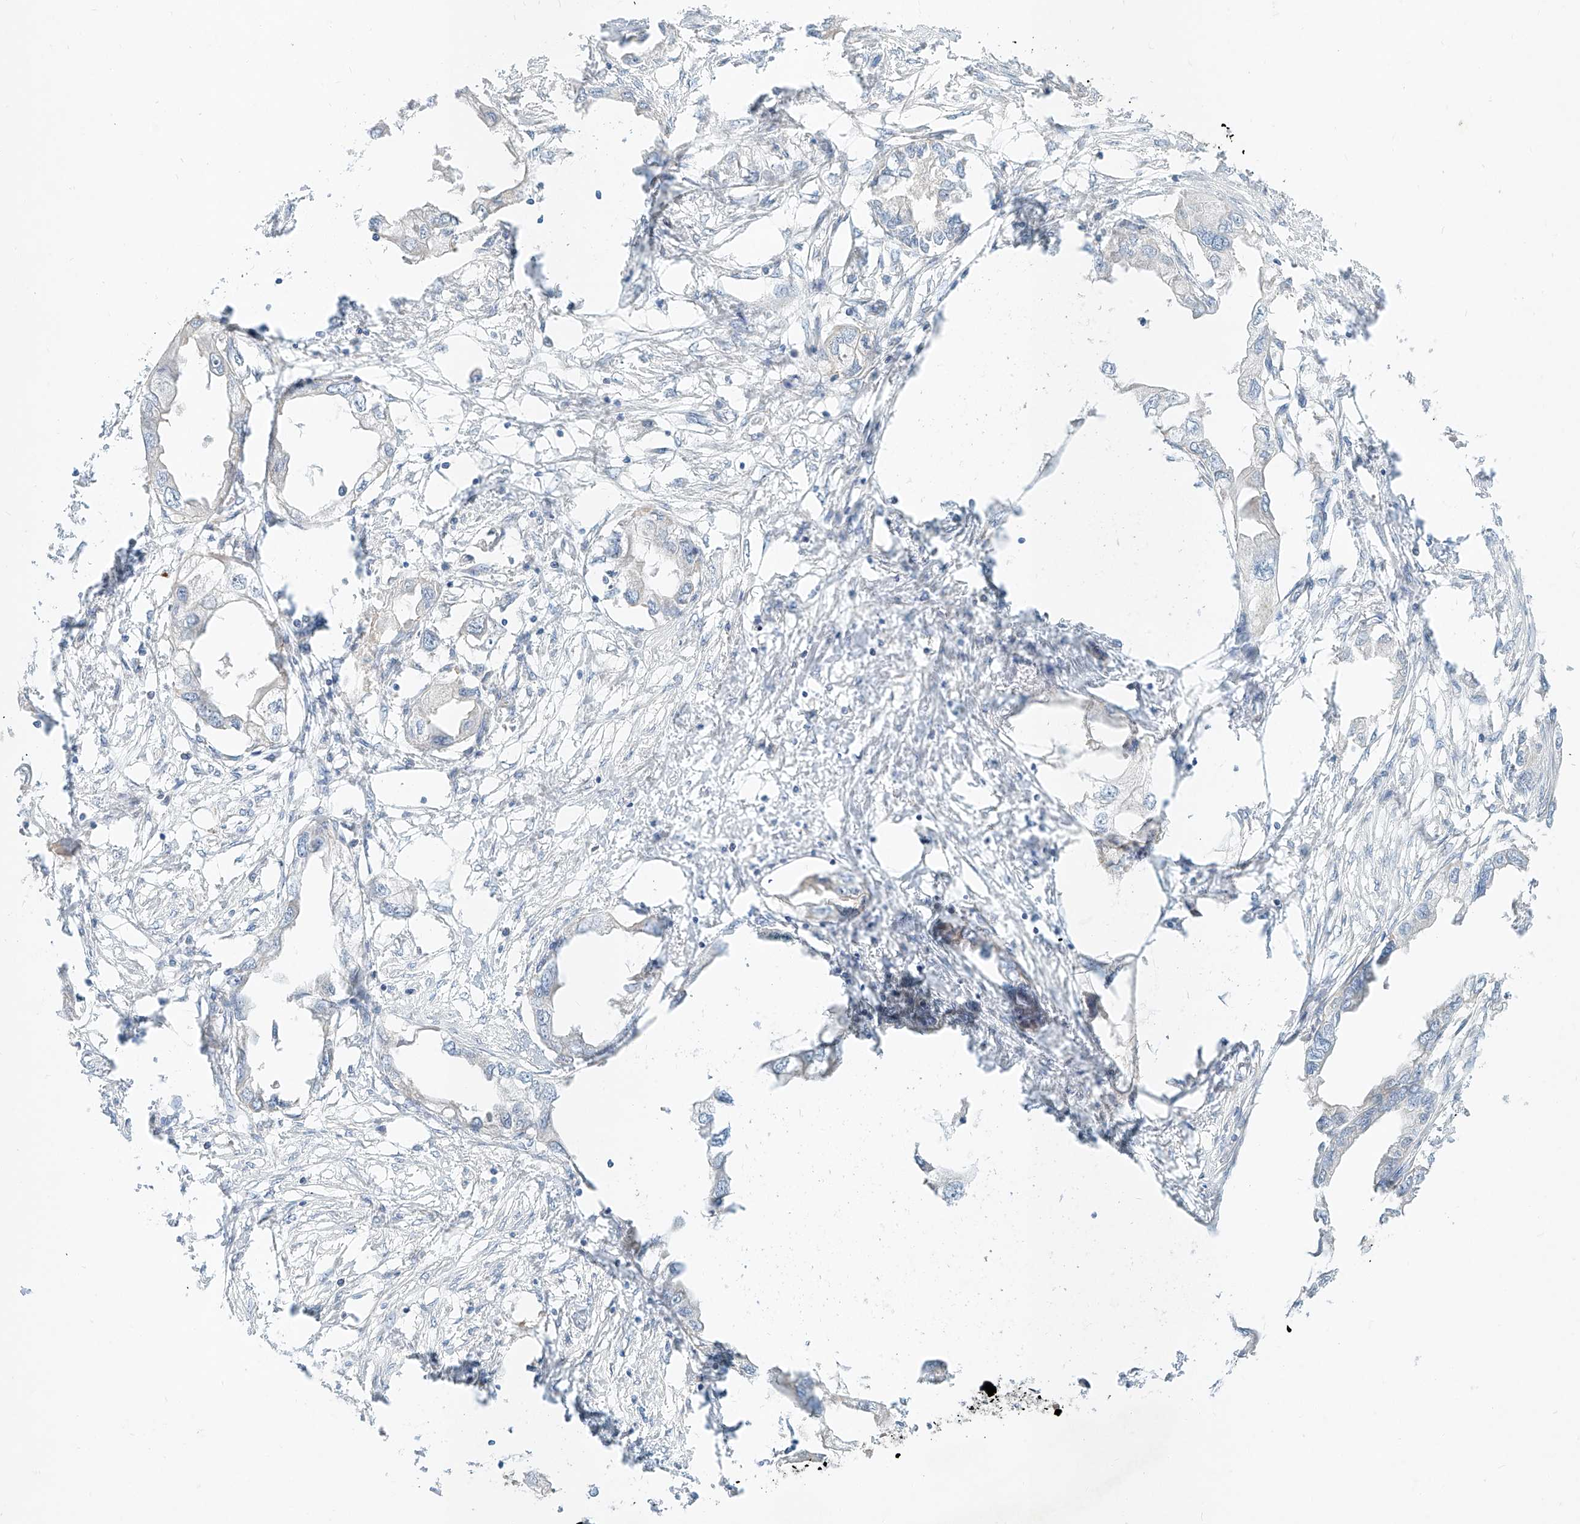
{"staining": {"intensity": "negative", "quantity": "none", "location": "none"}, "tissue": "endometrial cancer", "cell_type": "Tumor cells", "image_type": "cancer", "snomed": [{"axis": "morphology", "description": "Adenocarcinoma, NOS"}, {"axis": "morphology", "description": "Adenocarcinoma, metastatic, NOS"}, {"axis": "topography", "description": "Adipose tissue"}, {"axis": "topography", "description": "Endometrium"}], "caption": "Tumor cells show no significant protein expression in metastatic adenocarcinoma (endometrial). The staining was performed using DAB (3,3'-diaminobenzidine) to visualize the protein expression in brown, while the nuclei were stained in blue with hematoxylin (Magnification: 20x).", "gene": "AJM1", "patient": {"sex": "female", "age": 67}}